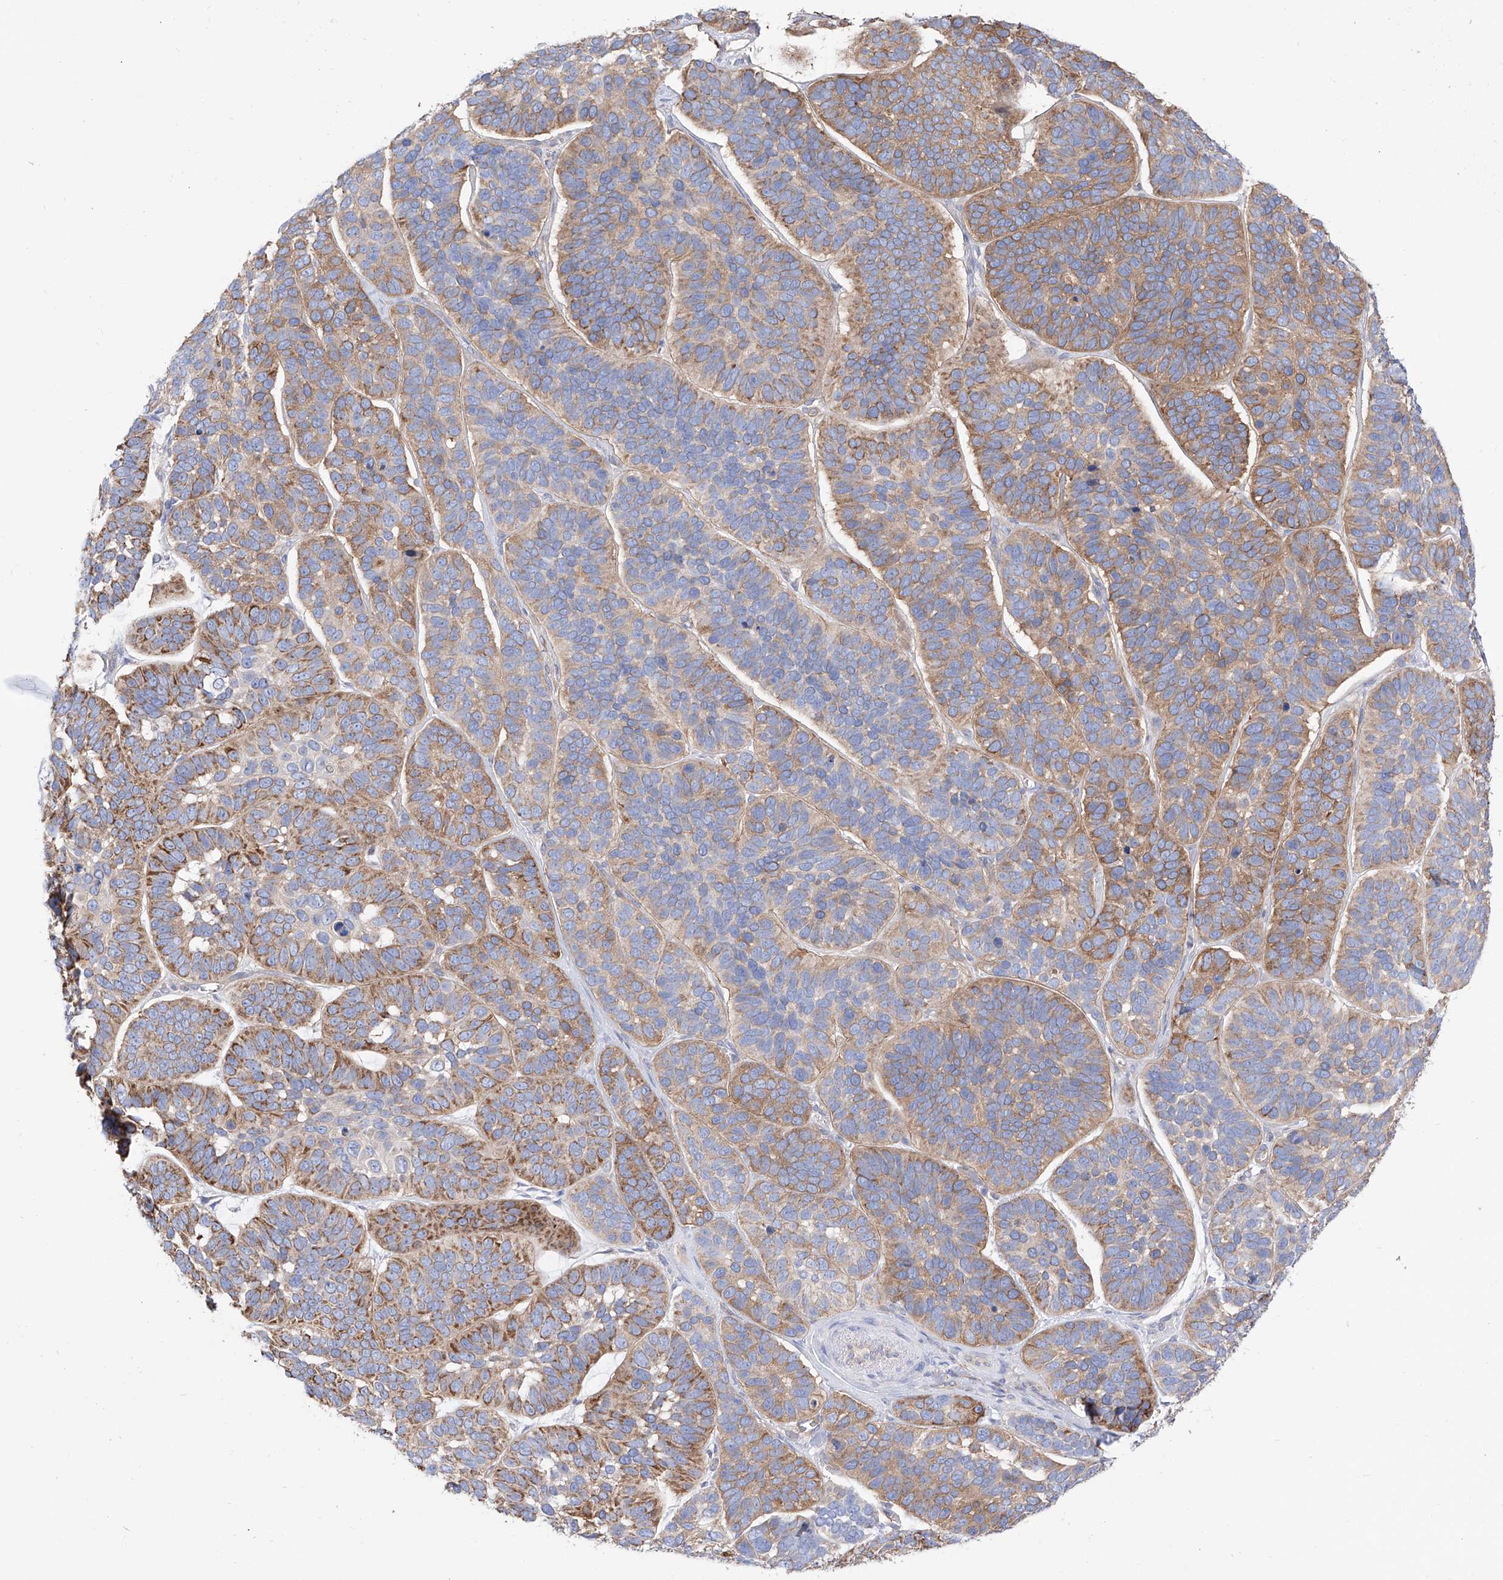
{"staining": {"intensity": "moderate", "quantity": ">75%", "location": "cytoplasmic/membranous"}, "tissue": "skin cancer", "cell_type": "Tumor cells", "image_type": "cancer", "snomed": [{"axis": "morphology", "description": "Basal cell carcinoma"}, {"axis": "topography", "description": "Skin"}], "caption": "A photomicrograph of skin basal cell carcinoma stained for a protein displays moderate cytoplasmic/membranous brown staining in tumor cells.", "gene": "ZNF653", "patient": {"sex": "male", "age": 62}}